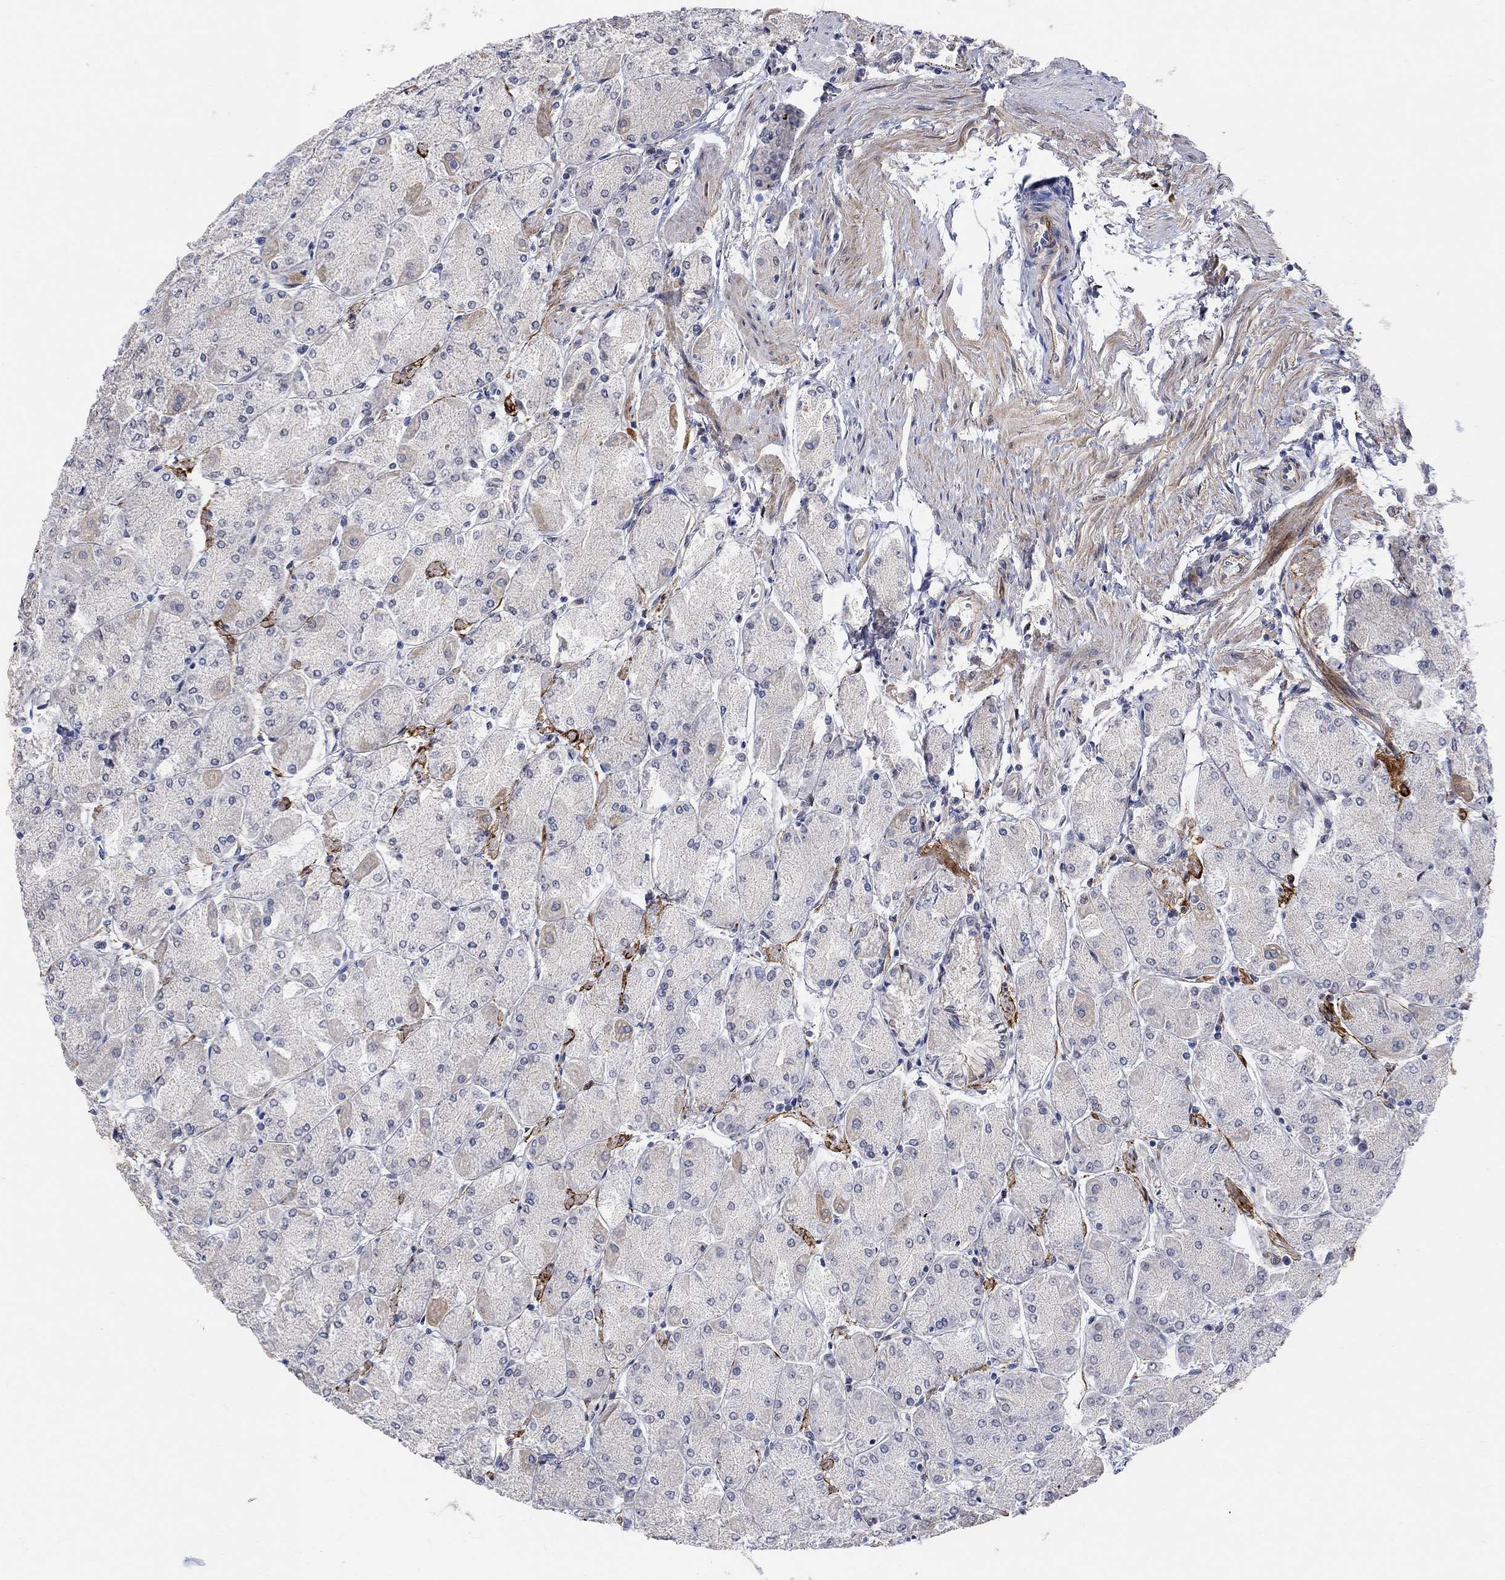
{"staining": {"intensity": "weak", "quantity": "<25%", "location": "cytoplasmic/membranous"}, "tissue": "stomach", "cell_type": "Glandular cells", "image_type": "normal", "snomed": [{"axis": "morphology", "description": "Normal tissue, NOS"}, {"axis": "topography", "description": "Stomach, upper"}], "caption": "This is an immunohistochemistry histopathology image of benign stomach. There is no staining in glandular cells.", "gene": "MYL1", "patient": {"sex": "male", "age": 60}}